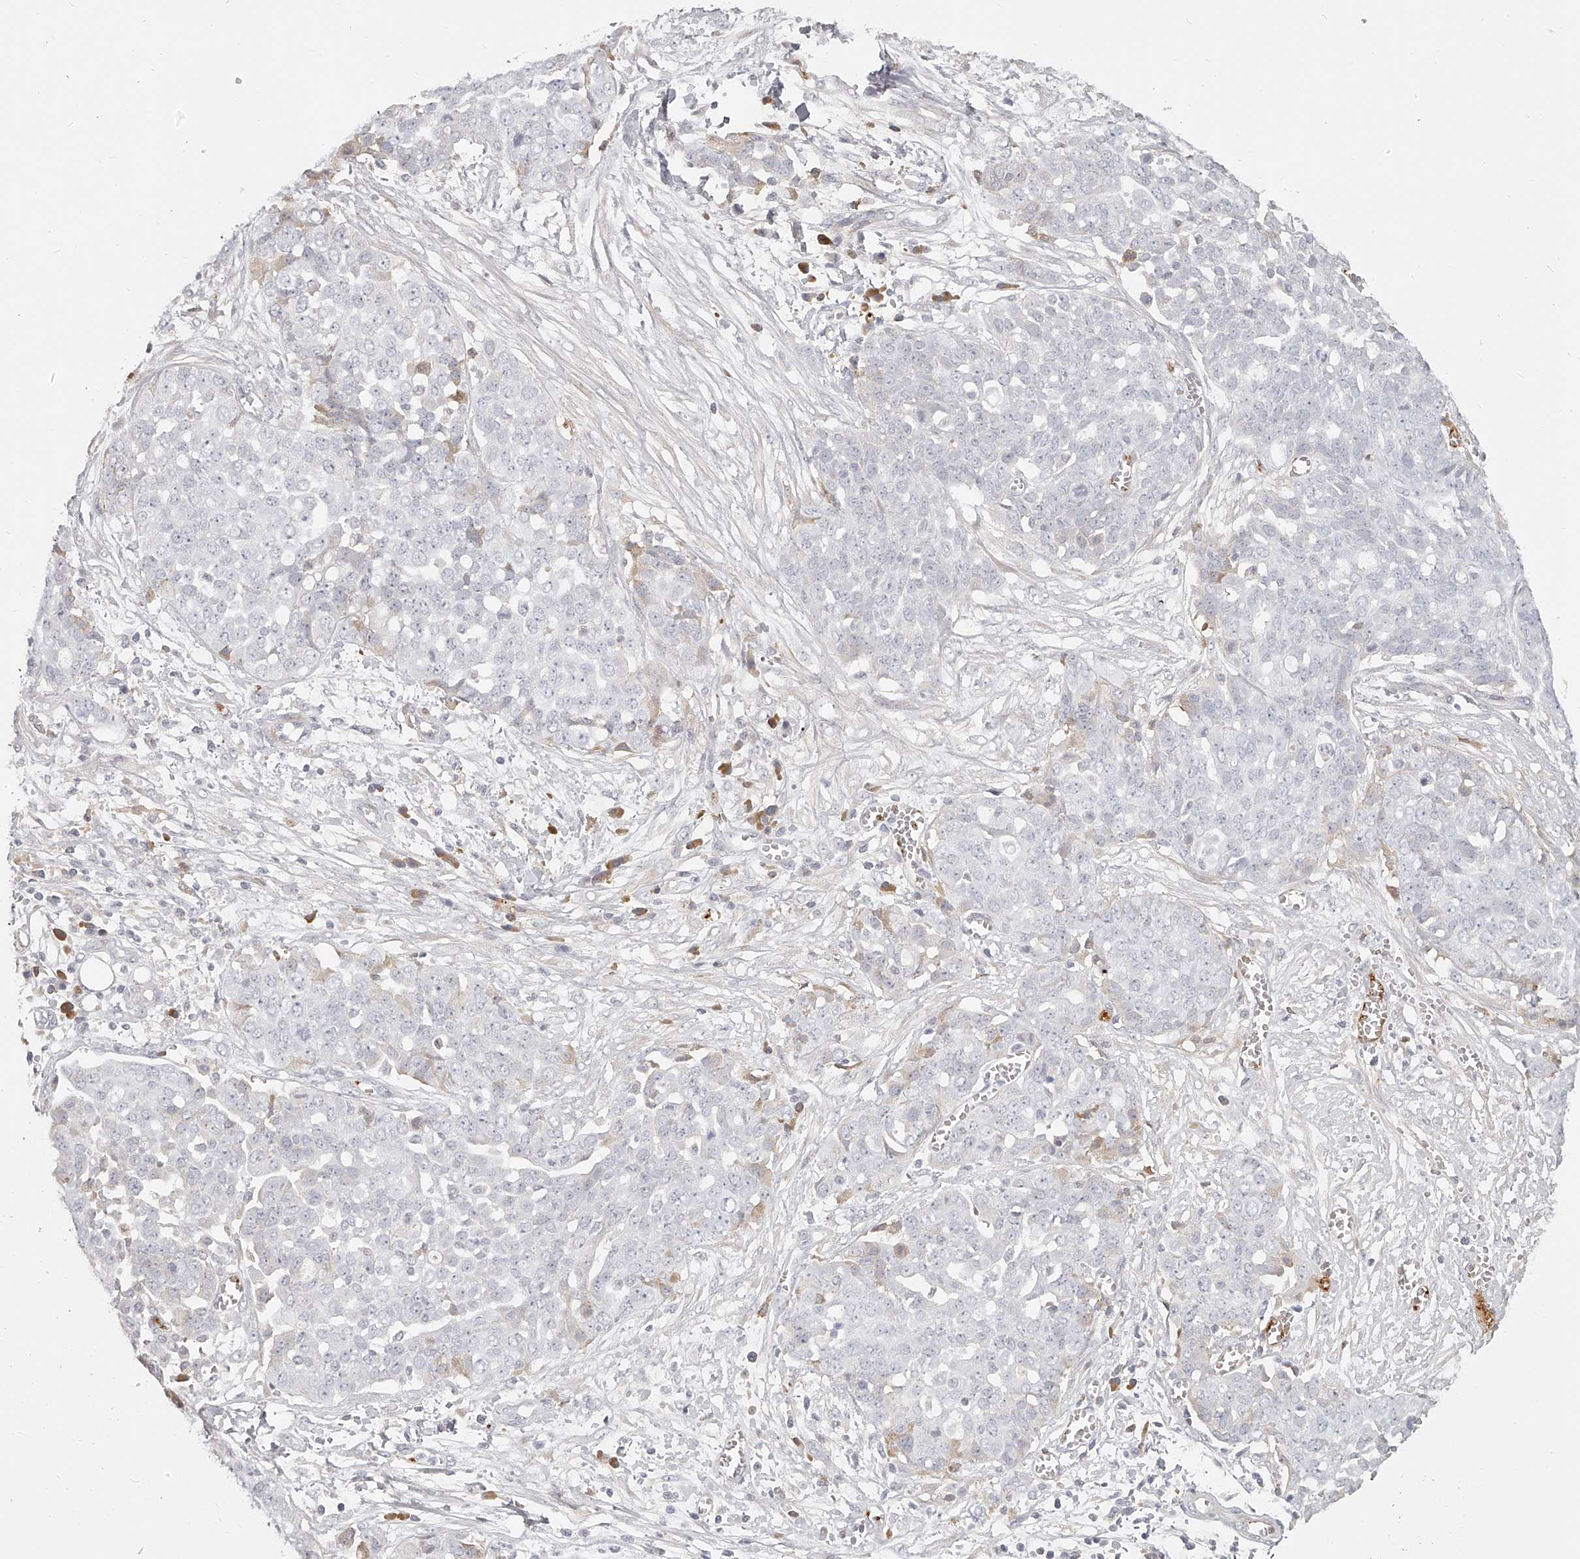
{"staining": {"intensity": "negative", "quantity": "none", "location": "none"}, "tissue": "ovarian cancer", "cell_type": "Tumor cells", "image_type": "cancer", "snomed": [{"axis": "morphology", "description": "Cystadenocarcinoma, serous, NOS"}, {"axis": "topography", "description": "Soft tissue"}, {"axis": "topography", "description": "Ovary"}], "caption": "Immunohistochemical staining of human ovarian serous cystadenocarcinoma exhibits no significant expression in tumor cells.", "gene": "ITGB3", "patient": {"sex": "female", "age": 57}}